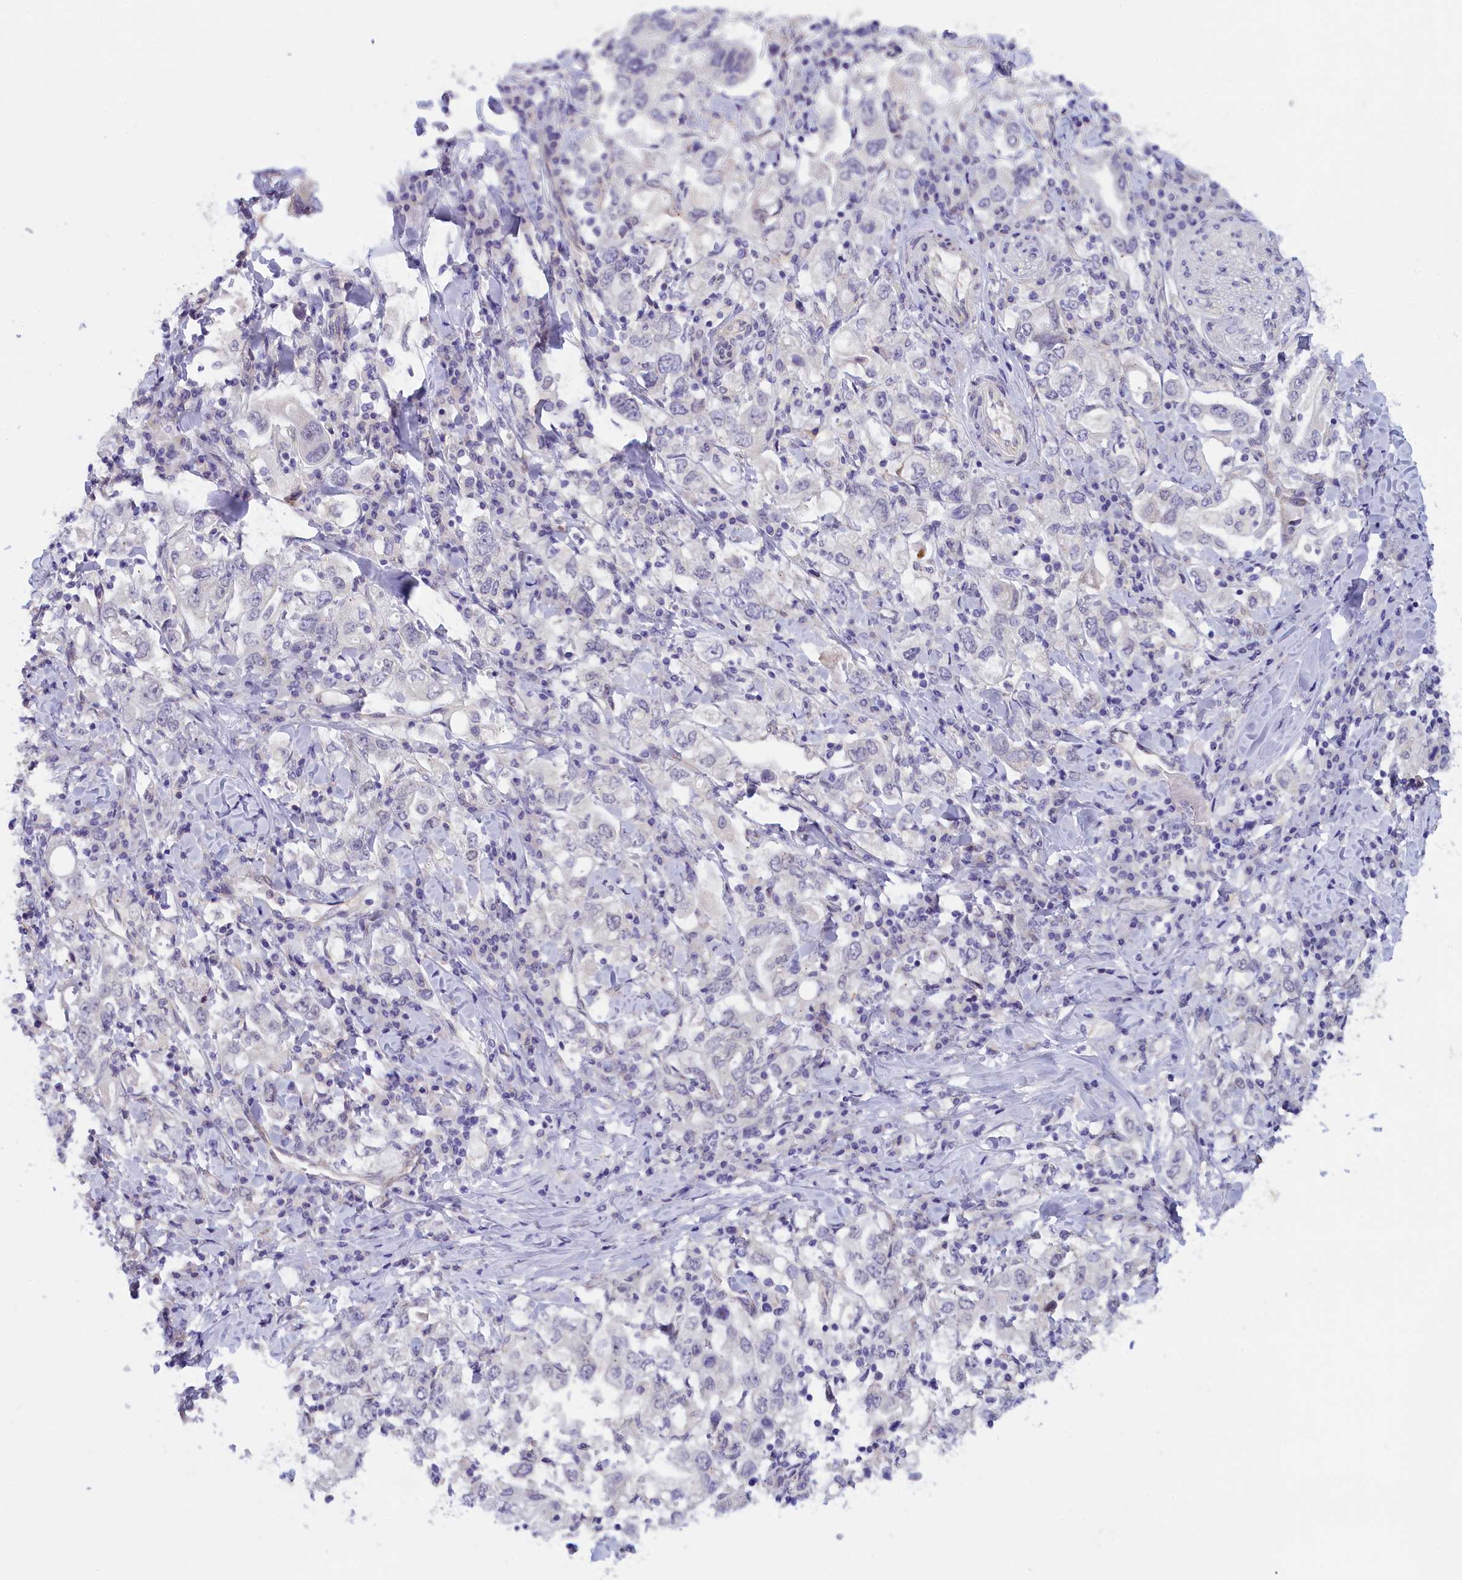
{"staining": {"intensity": "negative", "quantity": "none", "location": "none"}, "tissue": "stomach cancer", "cell_type": "Tumor cells", "image_type": "cancer", "snomed": [{"axis": "morphology", "description": "Adenocarcinoma, NOS"}, {"axis": "topography", "description": "Stomach, upper"}], "caption": "Protein analysis of adenocarcinoma (stomach) shows no significant expression in tumor cells.", "gene": "IGFALS", "patient": {"sex": "male", "age": 62}}